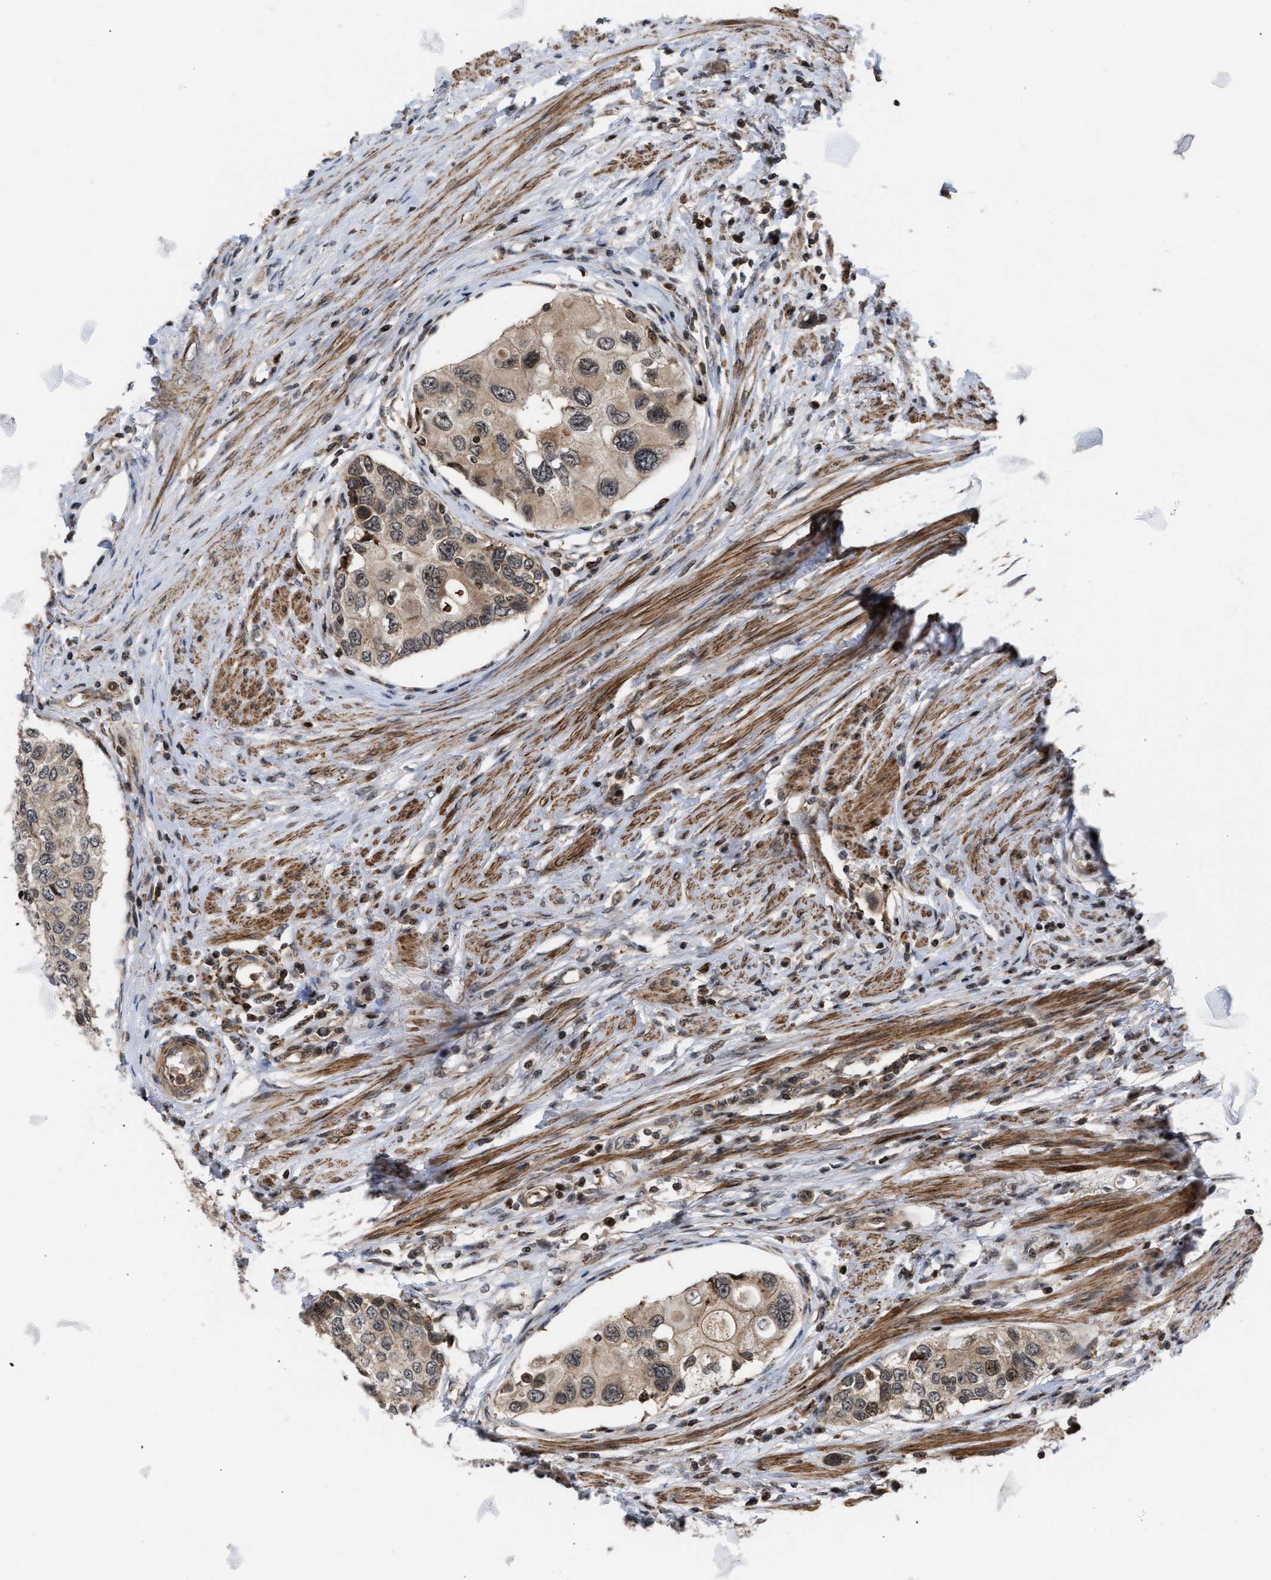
{"staining": {"intensity": "weak", "quantity": ">75%", "location": "cytoplasmic/membranous,nuclear"}, "tissue": "urothelial cancer", "cell_type": "Tumor cells", "image_type": "cancer", "snomed": [{"axis": "morphology", "description": "Urothelial carcinoma, High grade"}, {"axis": "topography", "description": "Urinary bladder"}], "caption": "Protein expression analysis of human urothelial cancer reveals weak cytoplasmic/membranous and nuclear staining in approximately >75% of tumor cells. The staining is performed using DAB brown chromogen to label protein expression. The nuclei are counter-stained blue using hematoxylin.", "gene": "STAU2", "patient": {"sex": "female", "age": 56}}